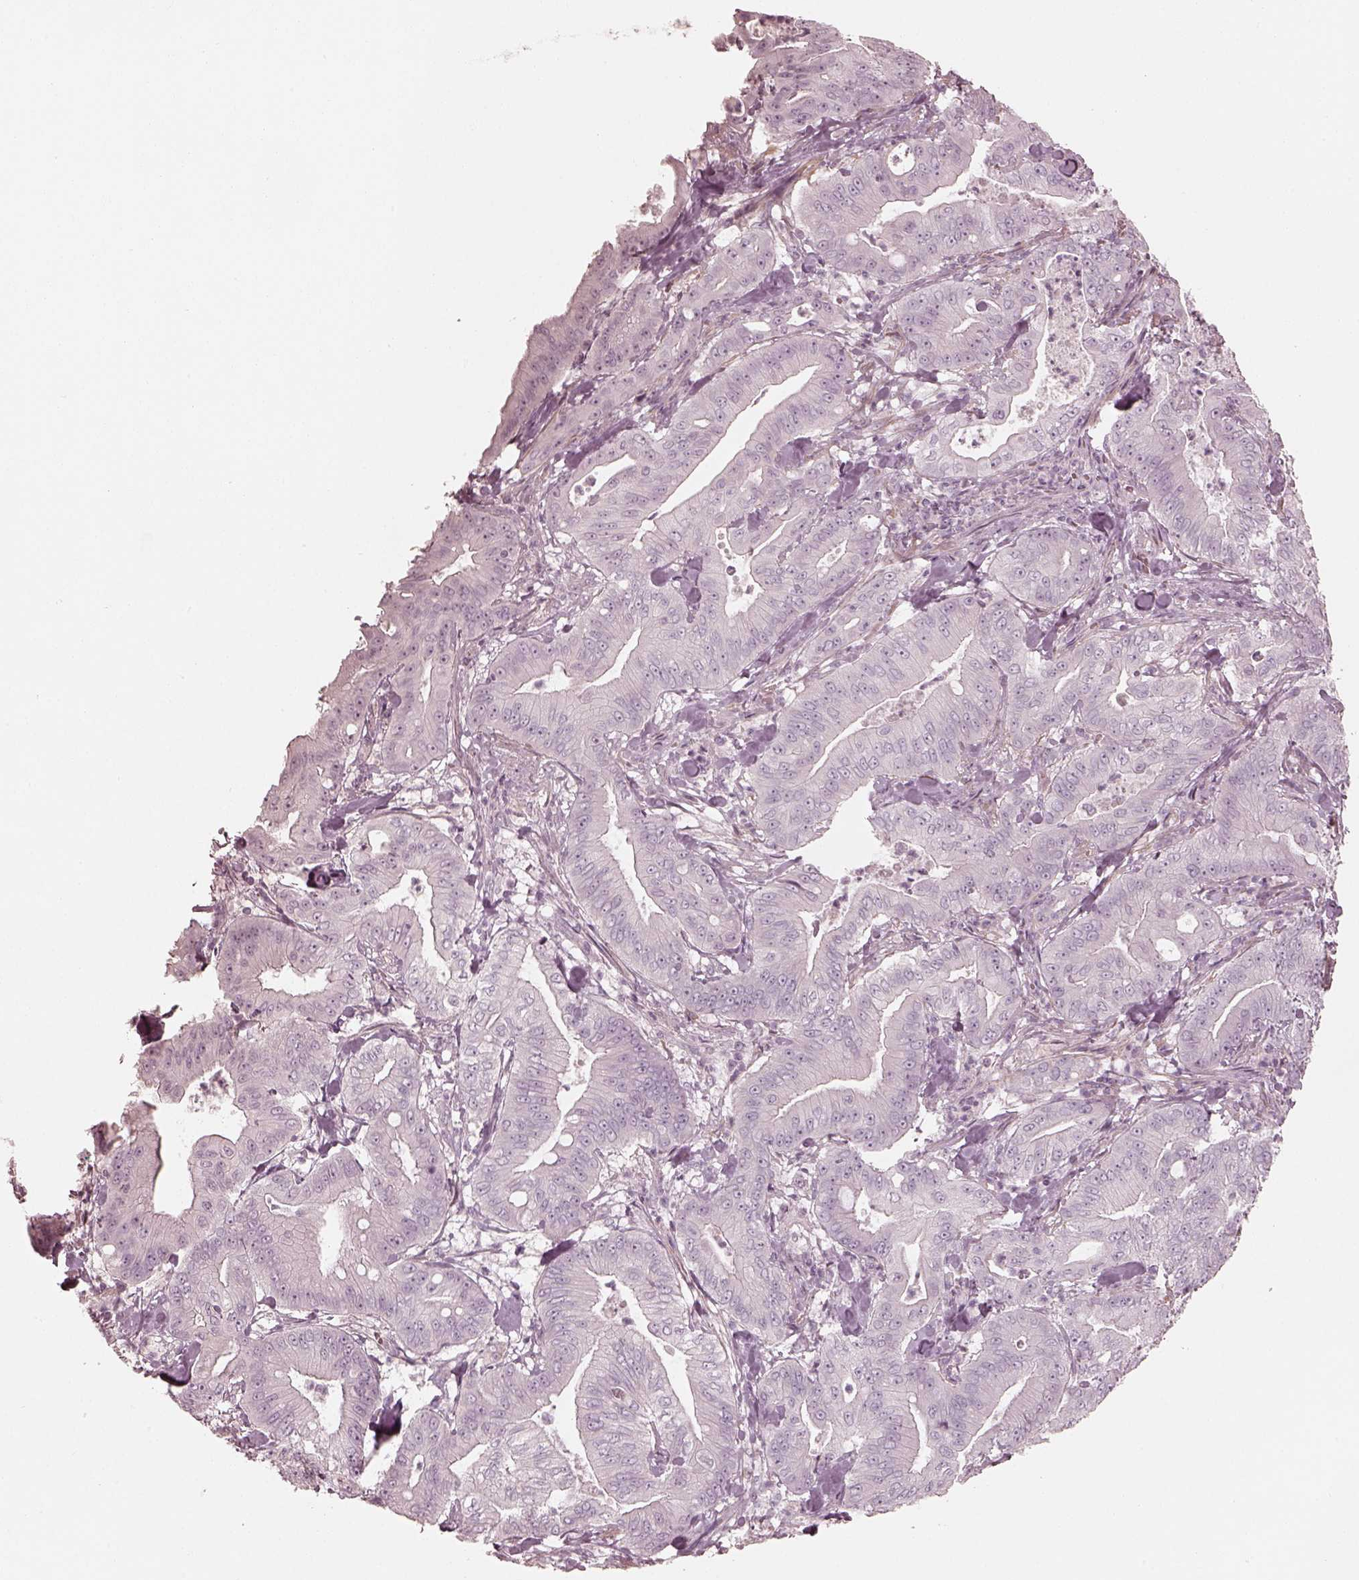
{"staining": {"intensity": "negative", "quantity": "none", "location": "none"}, "tissue": "pancreatic cancer", "cell_type": "Tumor cells", "image_type": "cancer", "snomed": [{"axis": "morphology", "description": "Adenocarcinoma, NOS"}, {"axis": "topography", "description": "Pancreas"}], "caption": "Histopathology image shows no protein staining in tumor cells of pancreatic adenocarcinoma tissue.", "gene": "PRLHR", "patient": {"sex": "male", "age": 71}}